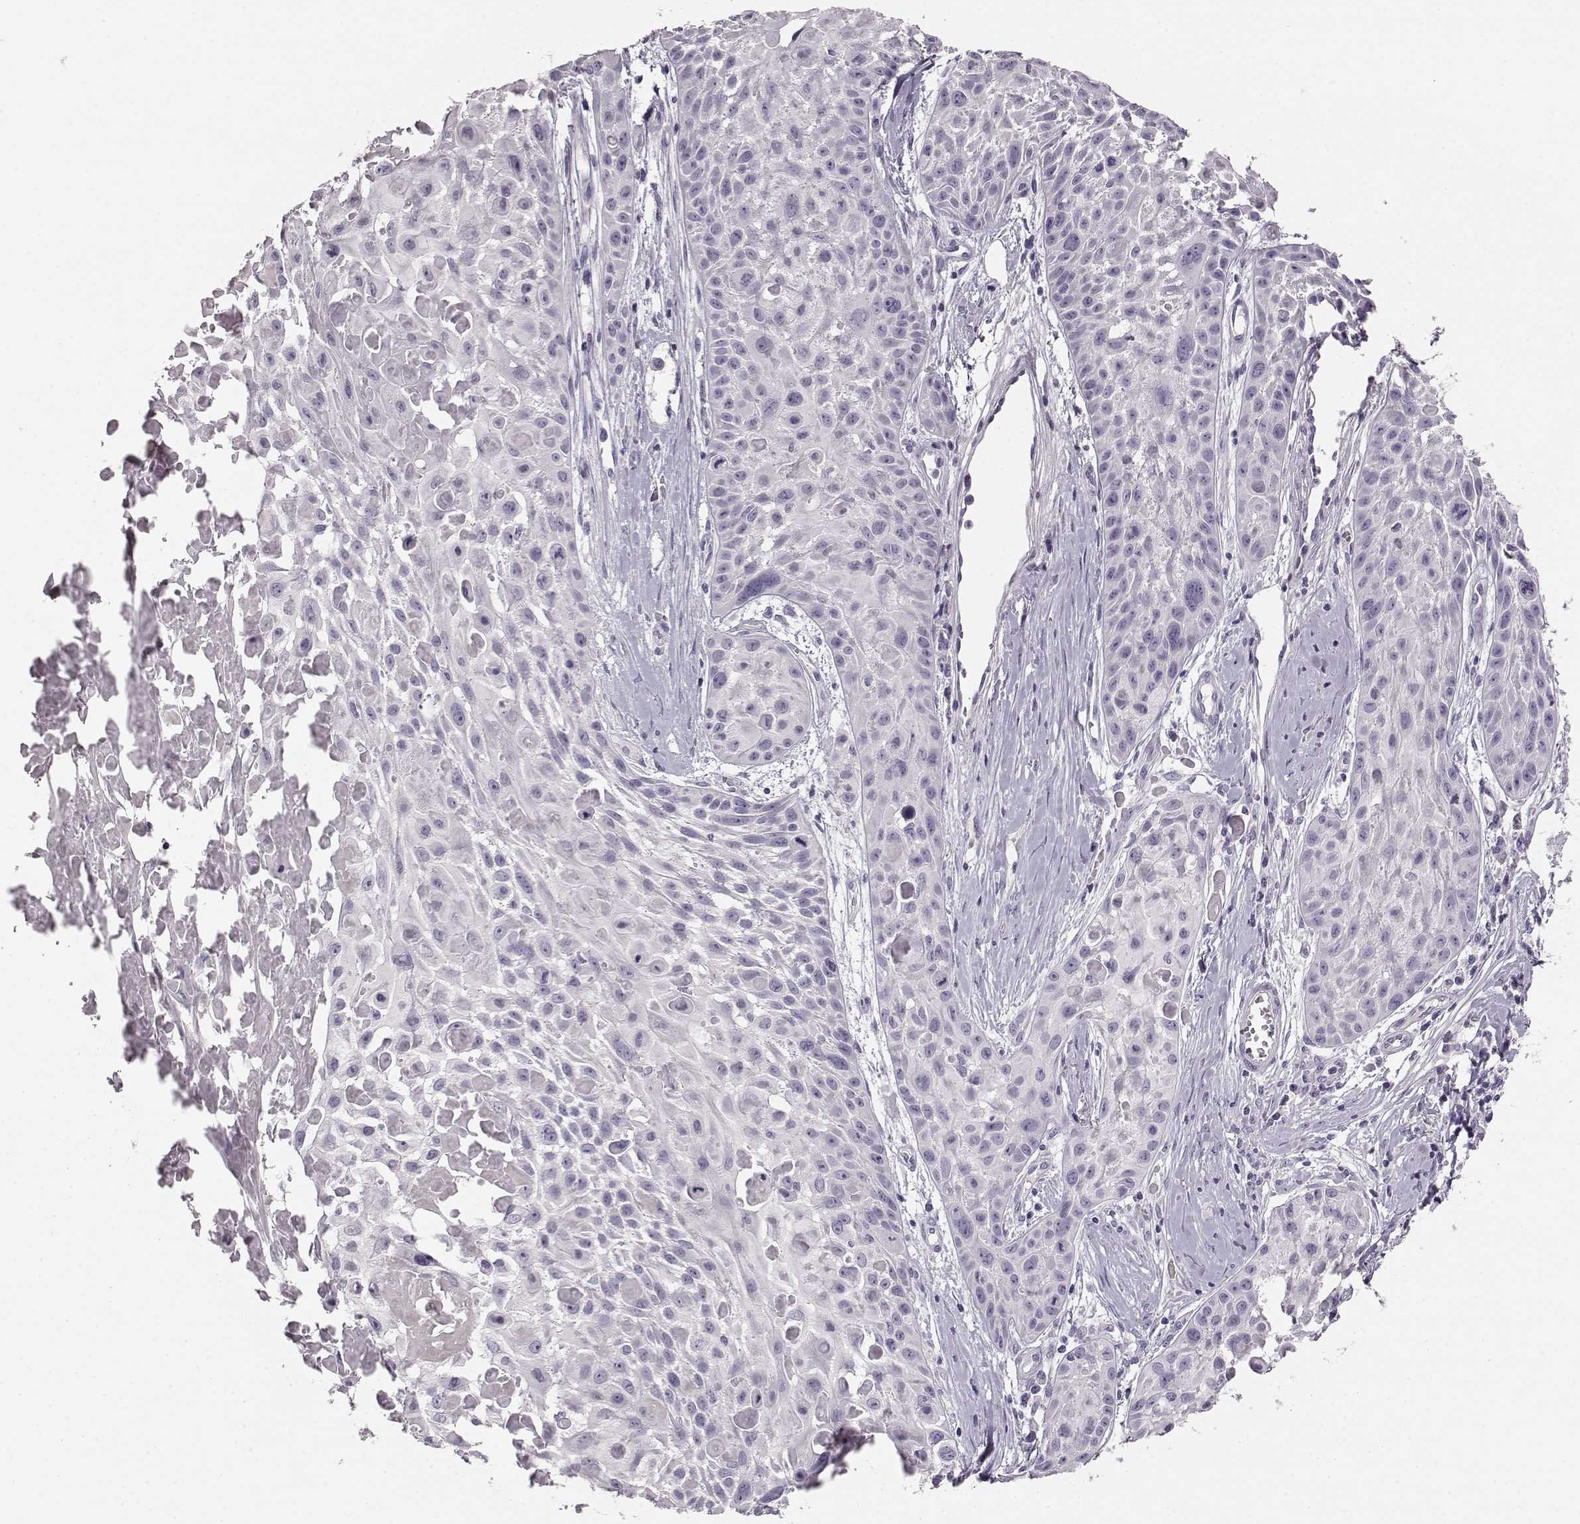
{"staining": {"intensity": "negative", "quantity": "none", "location": "none"}, "tissue": "skin cancer", "cell_type": "Tumor cells", "image_type": "cancer", "snomed": [{"axis": "morphology", "description": "Squamous cell carcinoma, NOS"}, {"axis": "topography", "description": "Skin"}, {"axis": "topography", "description": "Anal"}], "caption": "IHC histopathology image of human skin cancer stained for a protein (brown), which demonstrates no expression in tumor cells.", "gene": "KIAA0319", "patient": {"sex": "female", "age": 75}}